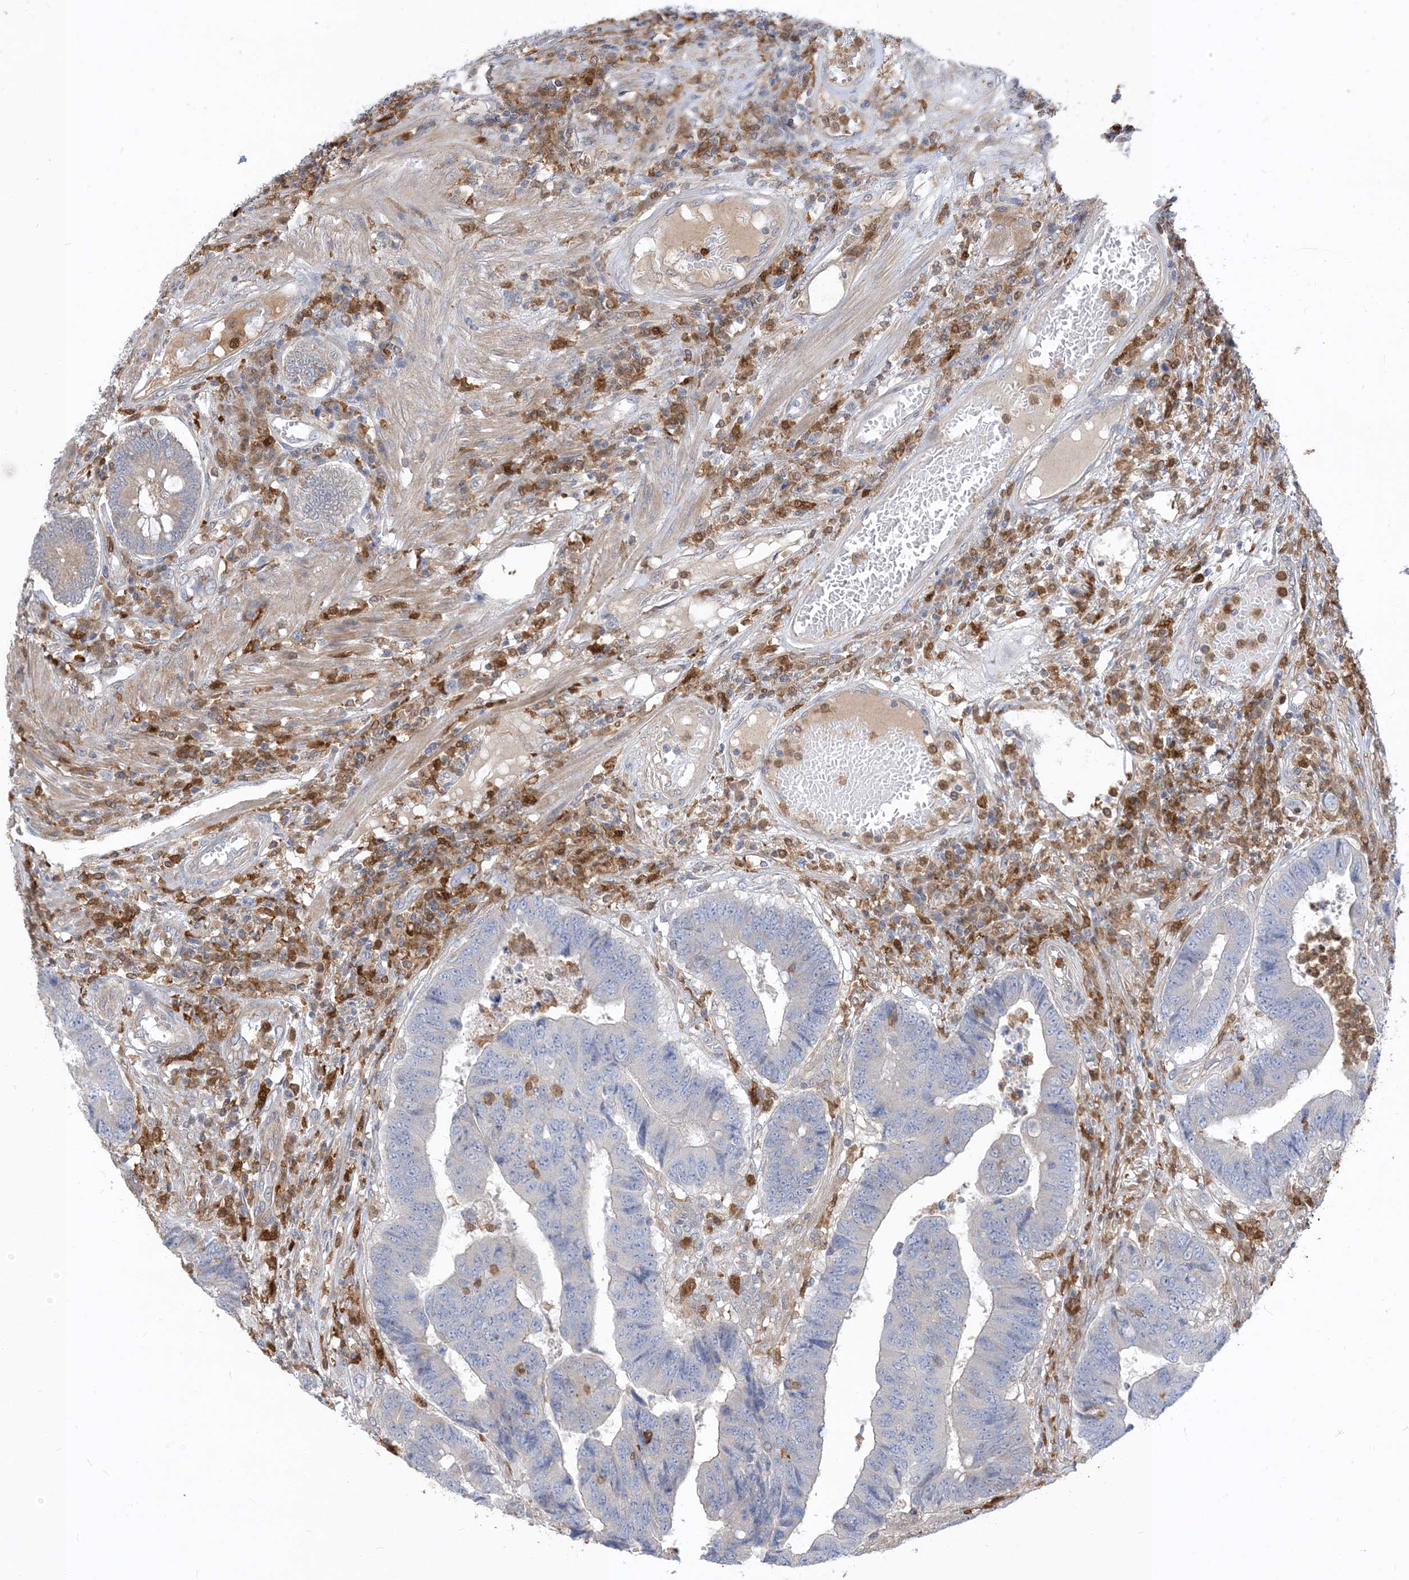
{"staining": {"intensity": "negative", "quantity": "none", "location": "none"}, "tissue": "colorectal cancer", "cell_type": "Tumor cells", "image_type": "cancer", "snomed": [{"axis": "morphology", "description": "Adenocarcinoma, NOS"}, {"axis": "topography", "description": "Rectum"}], "caption": "A histopathology image of human colorectal cancer (adenocarcinoma) is negative for staining in tumor cells.", "gene": "NAGK", "patient": {"sex": "male", "age": 84}}